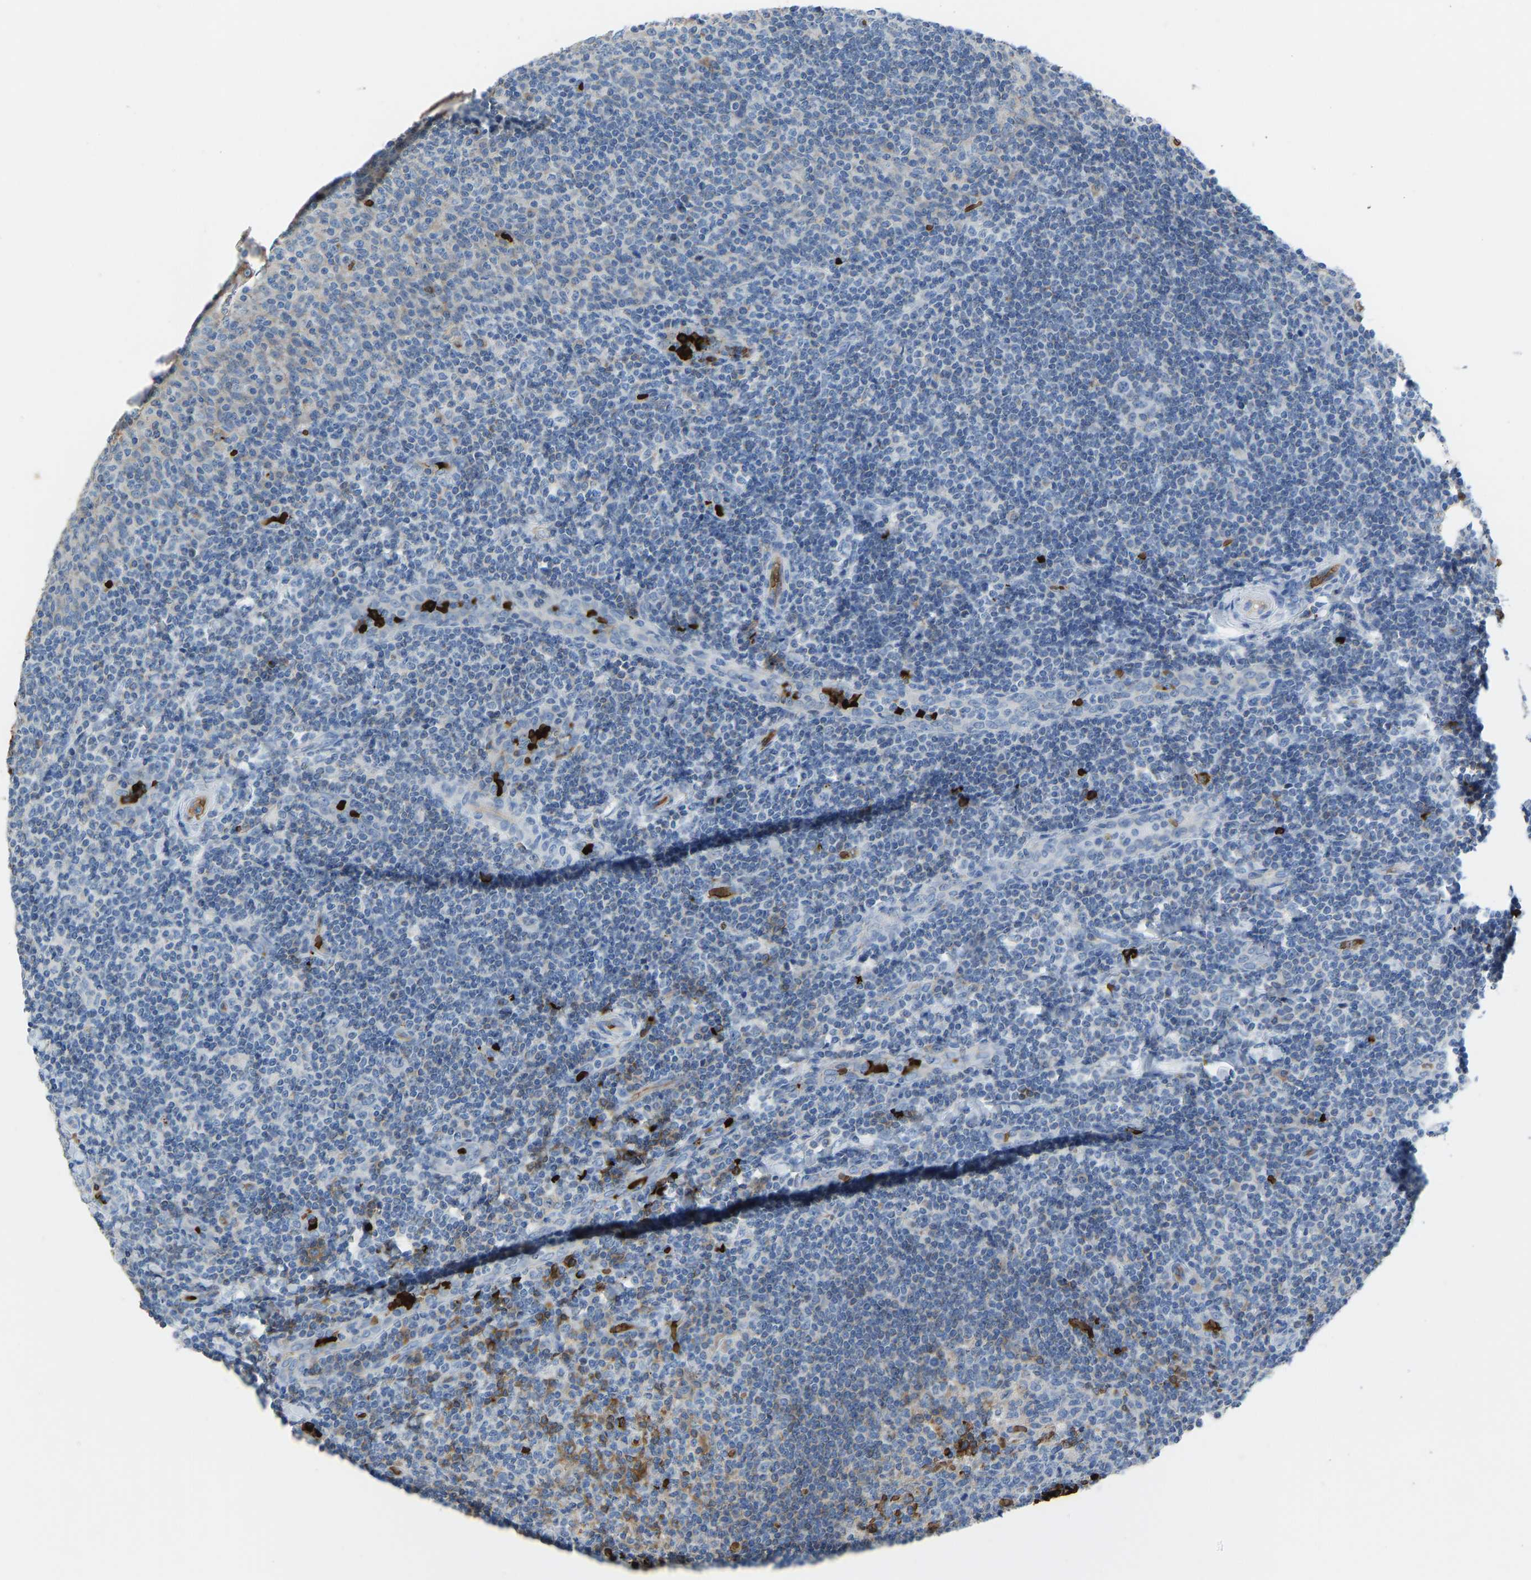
{"staining": {"intensity": "negative", "quantity": "none", "location": "none"}, "tissue": "tonsil", "cell_type": "Germinal center cells", "image_type": "normal", "snomed": [{"axis": "morphology", "description": "Normal tissue, NOS"}, {"axis": "topography", "description": "Tonsil"}], "caption": "Germinal center cells show no significant expression in benign tonsil. (DAB immunohistochemistry (IHC) visualized using brightfield microscopy, high magnification).", "gene": "PIGS", "patient": {"sex": "female", "age": 19}}